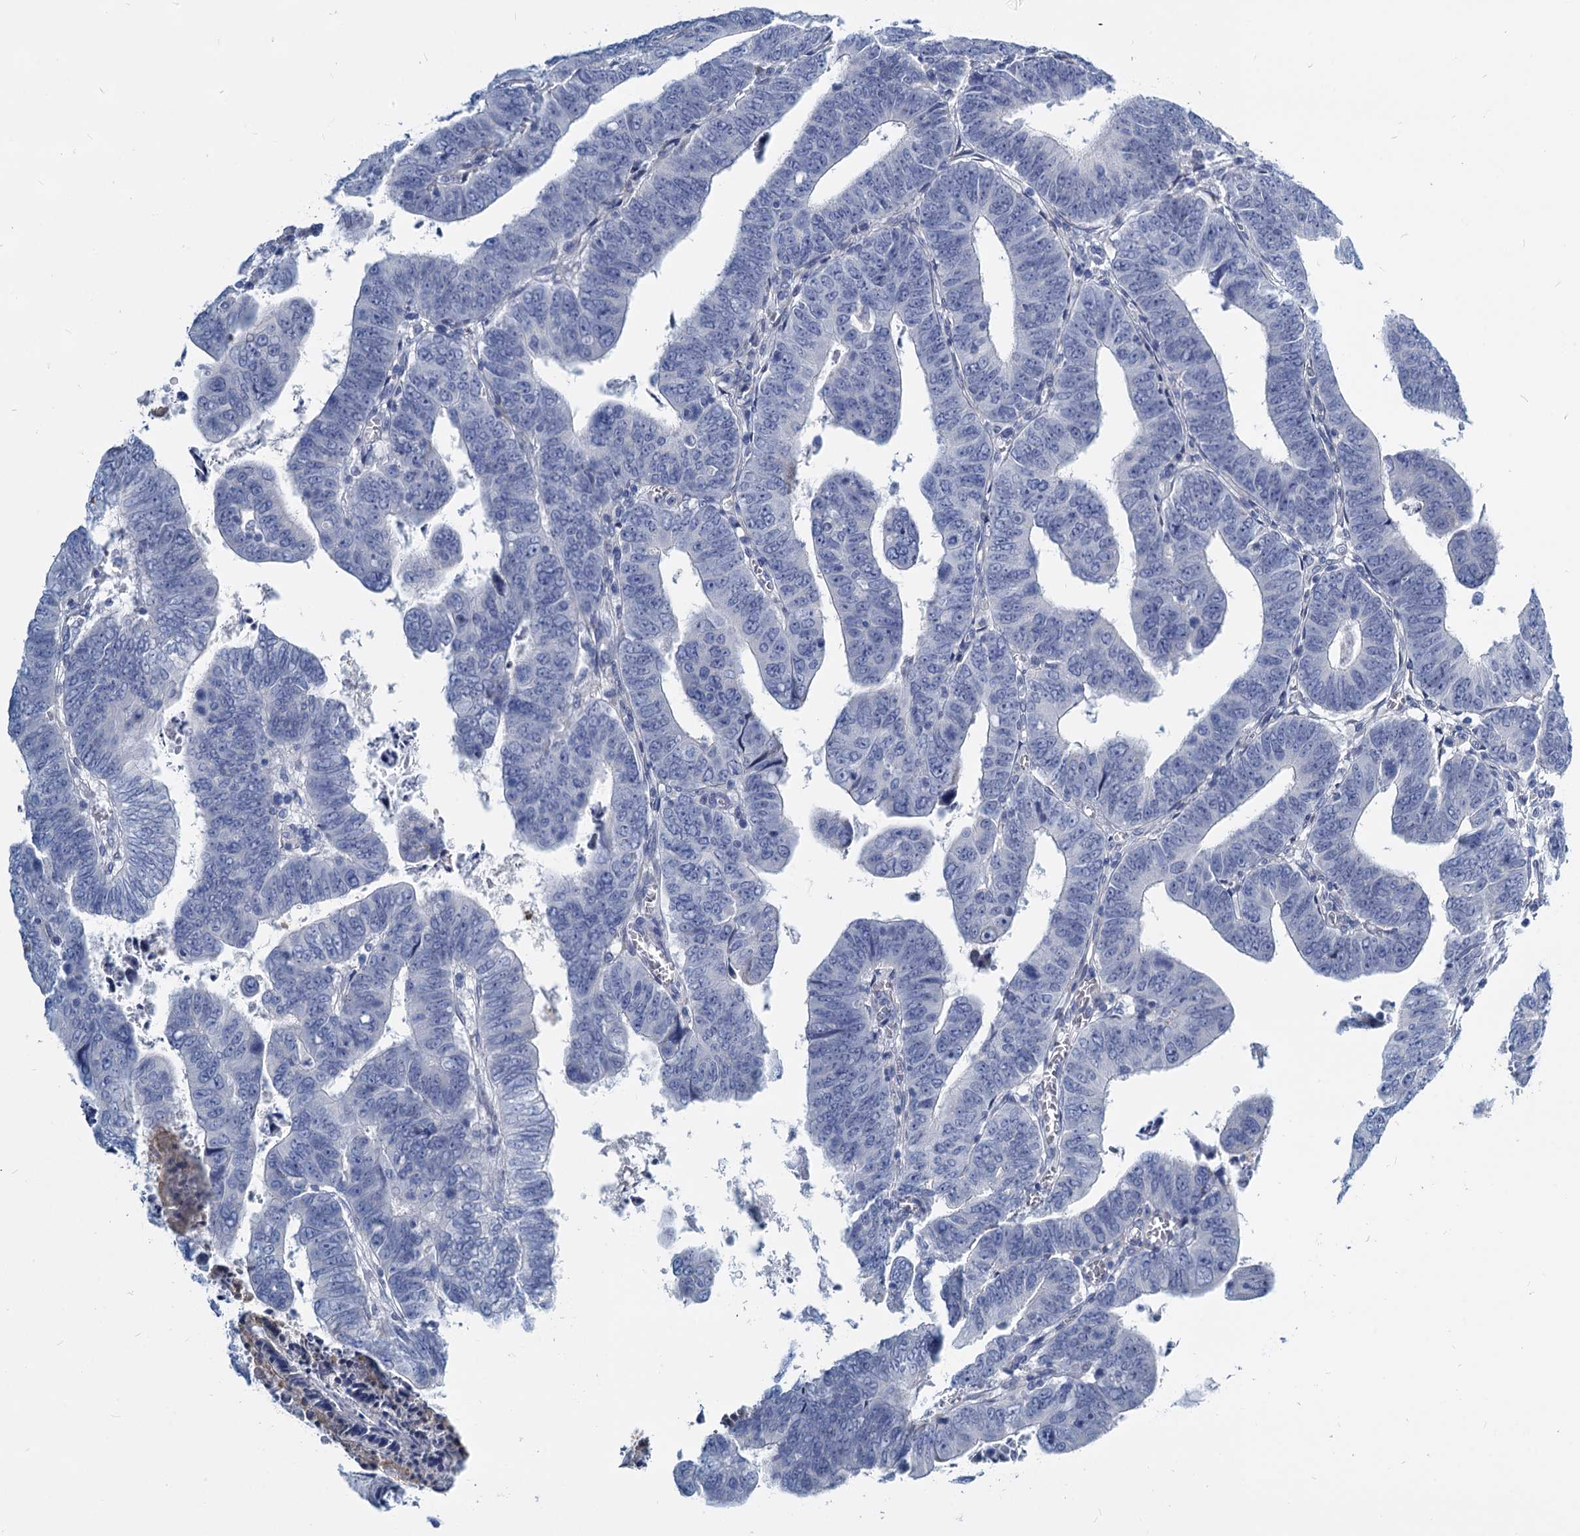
{"staining": {"intensity": "negative", "quantity": "none", "location": "none"}, "tissue": "colorectal cancer", "cell_type": "Tumor cells", "image_type": "cancer", "snomed": [{"axis": "morphology", "description": "Normal tissue, NOS"}, {"axis": "morphology", "description": "Adenocarcinoma, NOS"}, {"axis": "topography", "description": "Rectum"}], "caption": "An immunohistochemistry (IHC) image of colorectal cancer (adenocarcinoma) is shown. There is no staining in tumor cells of colorectal cancer (adenocarcinoma). (Brightfield microscopy of DAB (3,3'-diaminobenzidine) immunohistochemistry (IHC) at high magnification).", "gene": "GSTM3", "patient": {"sex": "female", "age": 65}}